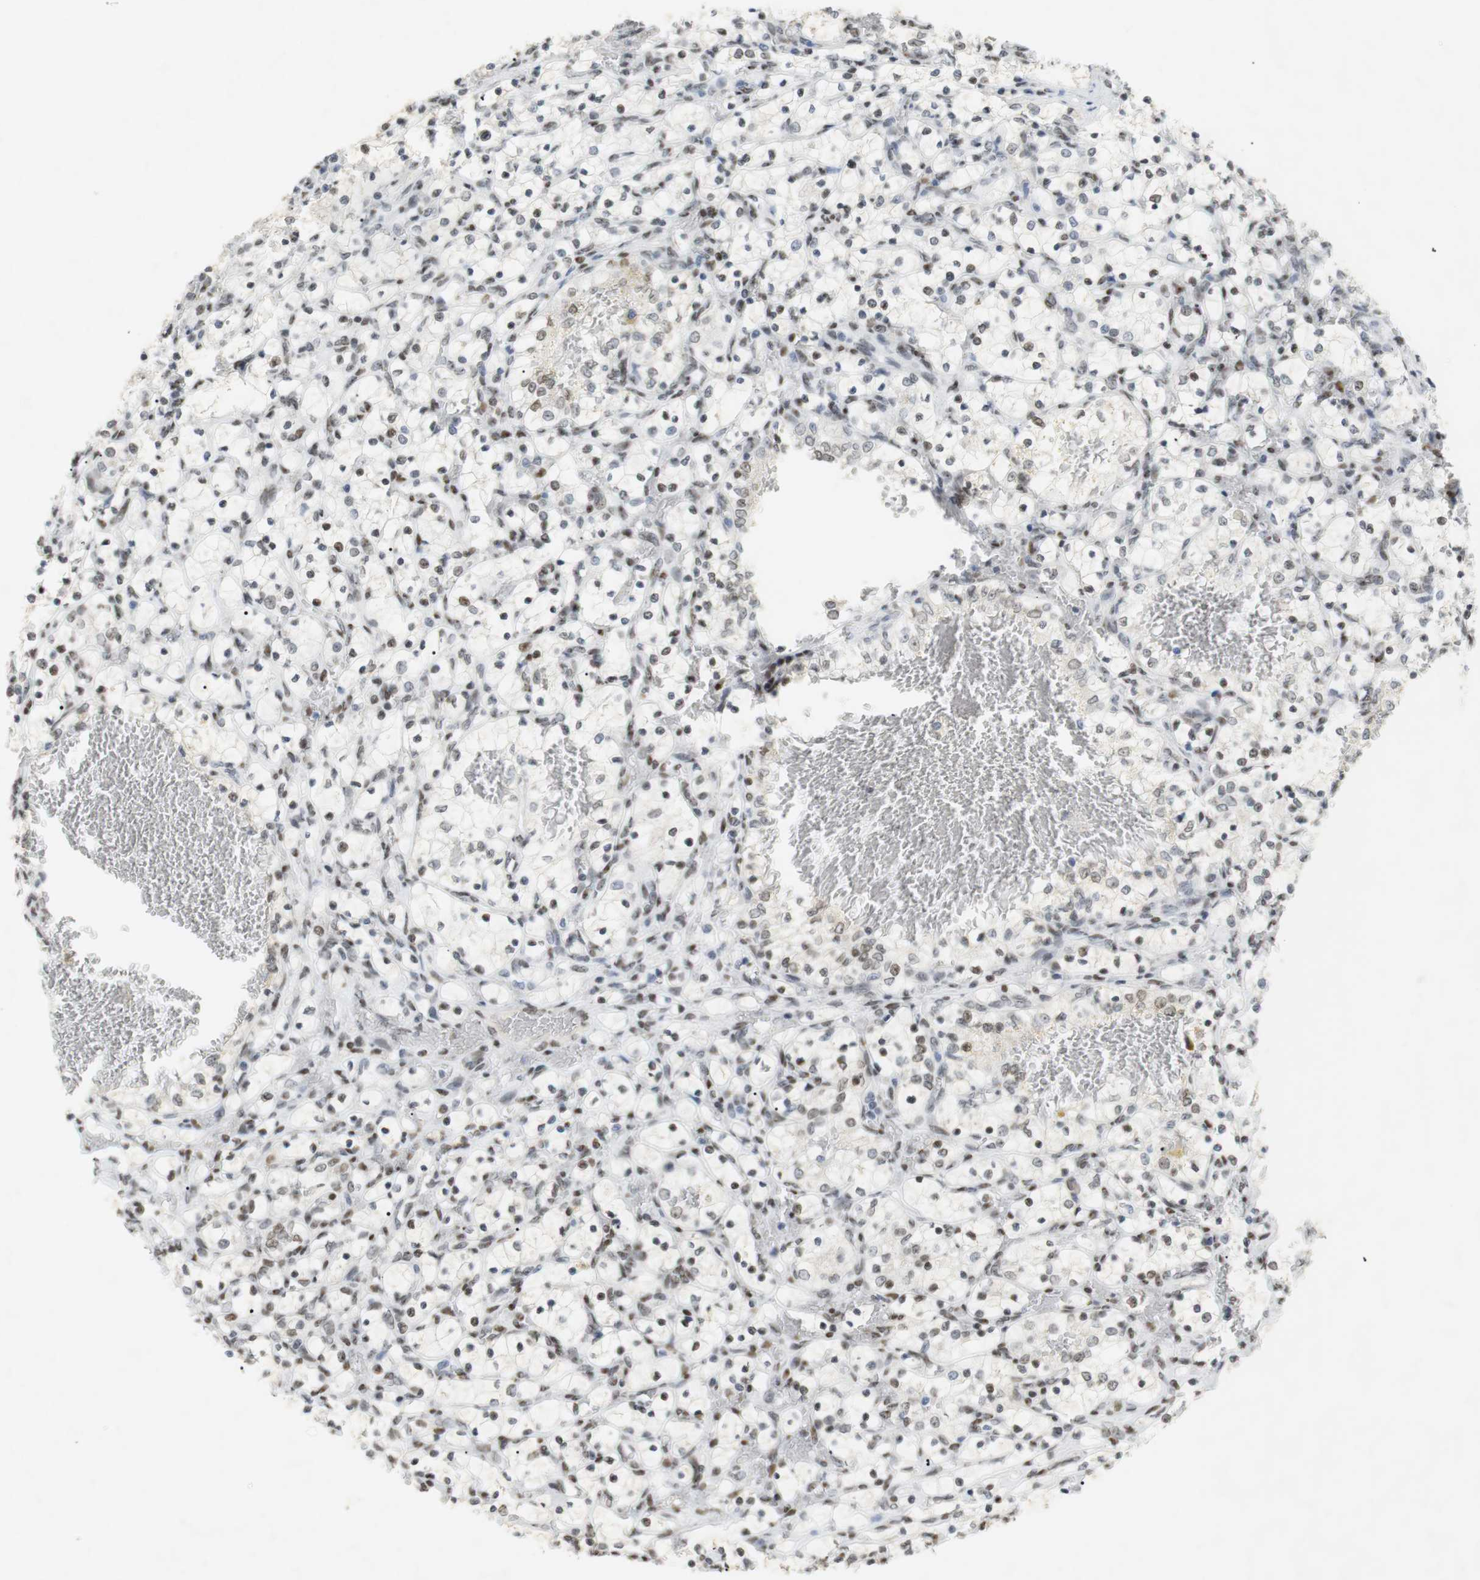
{"staining": {"intensity": "moderate", "quantity": "25%-75%", "location": "nuclear"}, "tissue": "renal cancer", "cell_type": "Tumor cells", "image_type": "cancer", "snomed": [{"axis": "morphology", "description": "Adenocarcinoma, NOS"}, {"axis": "topography", "description": "Kidney"}], "caption": "This micrograph exhibits IHC staining of human renal cancer, with medium moderate nuclear staining in about 25%-75% of tumor cells.", "gene": "BMI1", "patient": {"sex": "female", "age": 69}}